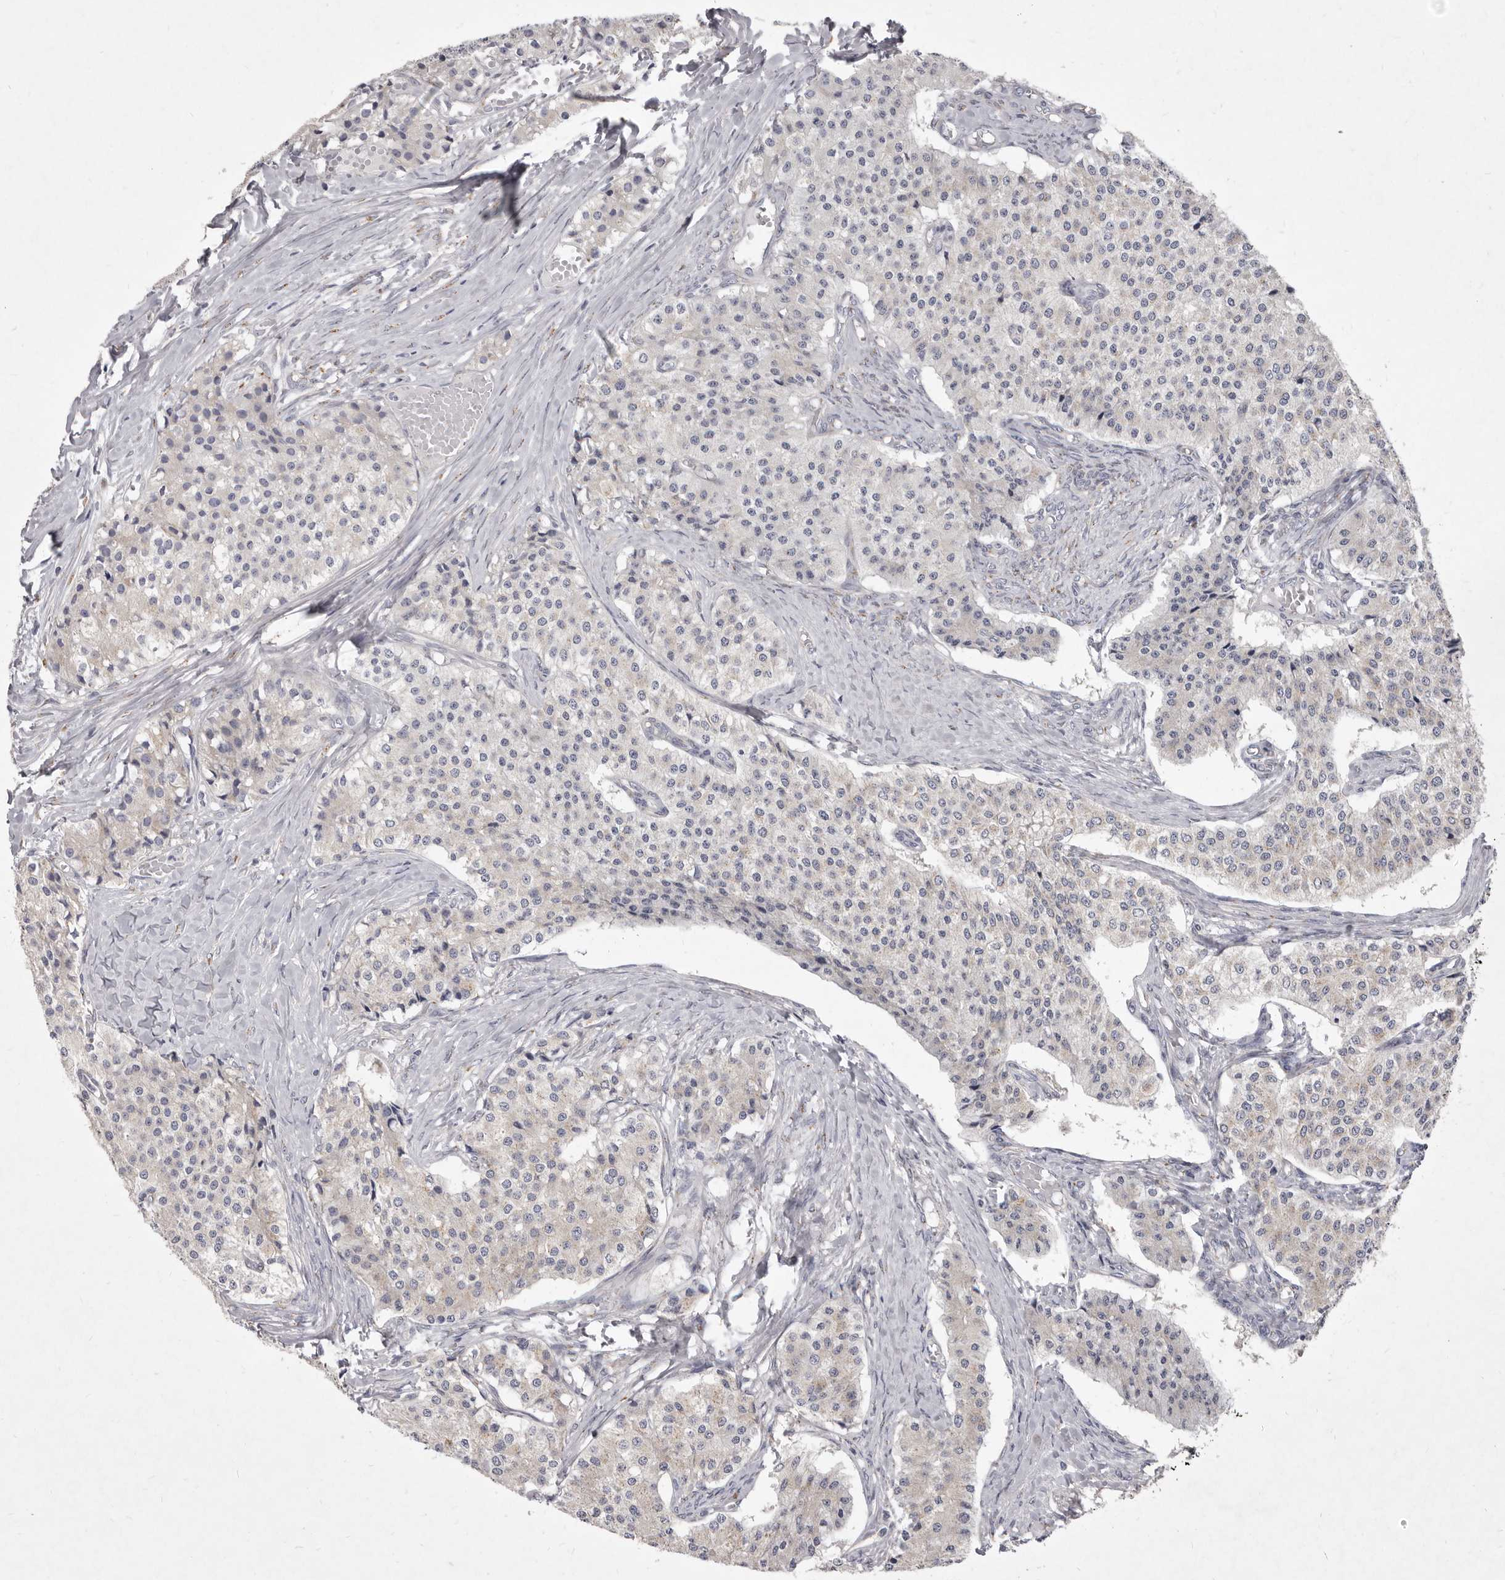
{"staining": {"intensity": "negative", "quantity": "none", "location": "none"}, "tissue": "carcinoid", "cell_type": "Tumor cells", "image_type": "cancer", "snomed": [{"axis": "morphology", "description": "Carcinoid, malignant, NOS"}, {"axis": "topography", "description": "Colon"}], "caption": "Tumor cells show no significant staining in carcinoid (malignant).", "gene": "P2RX6", "patient": {"sex": "female", "age": 52}}